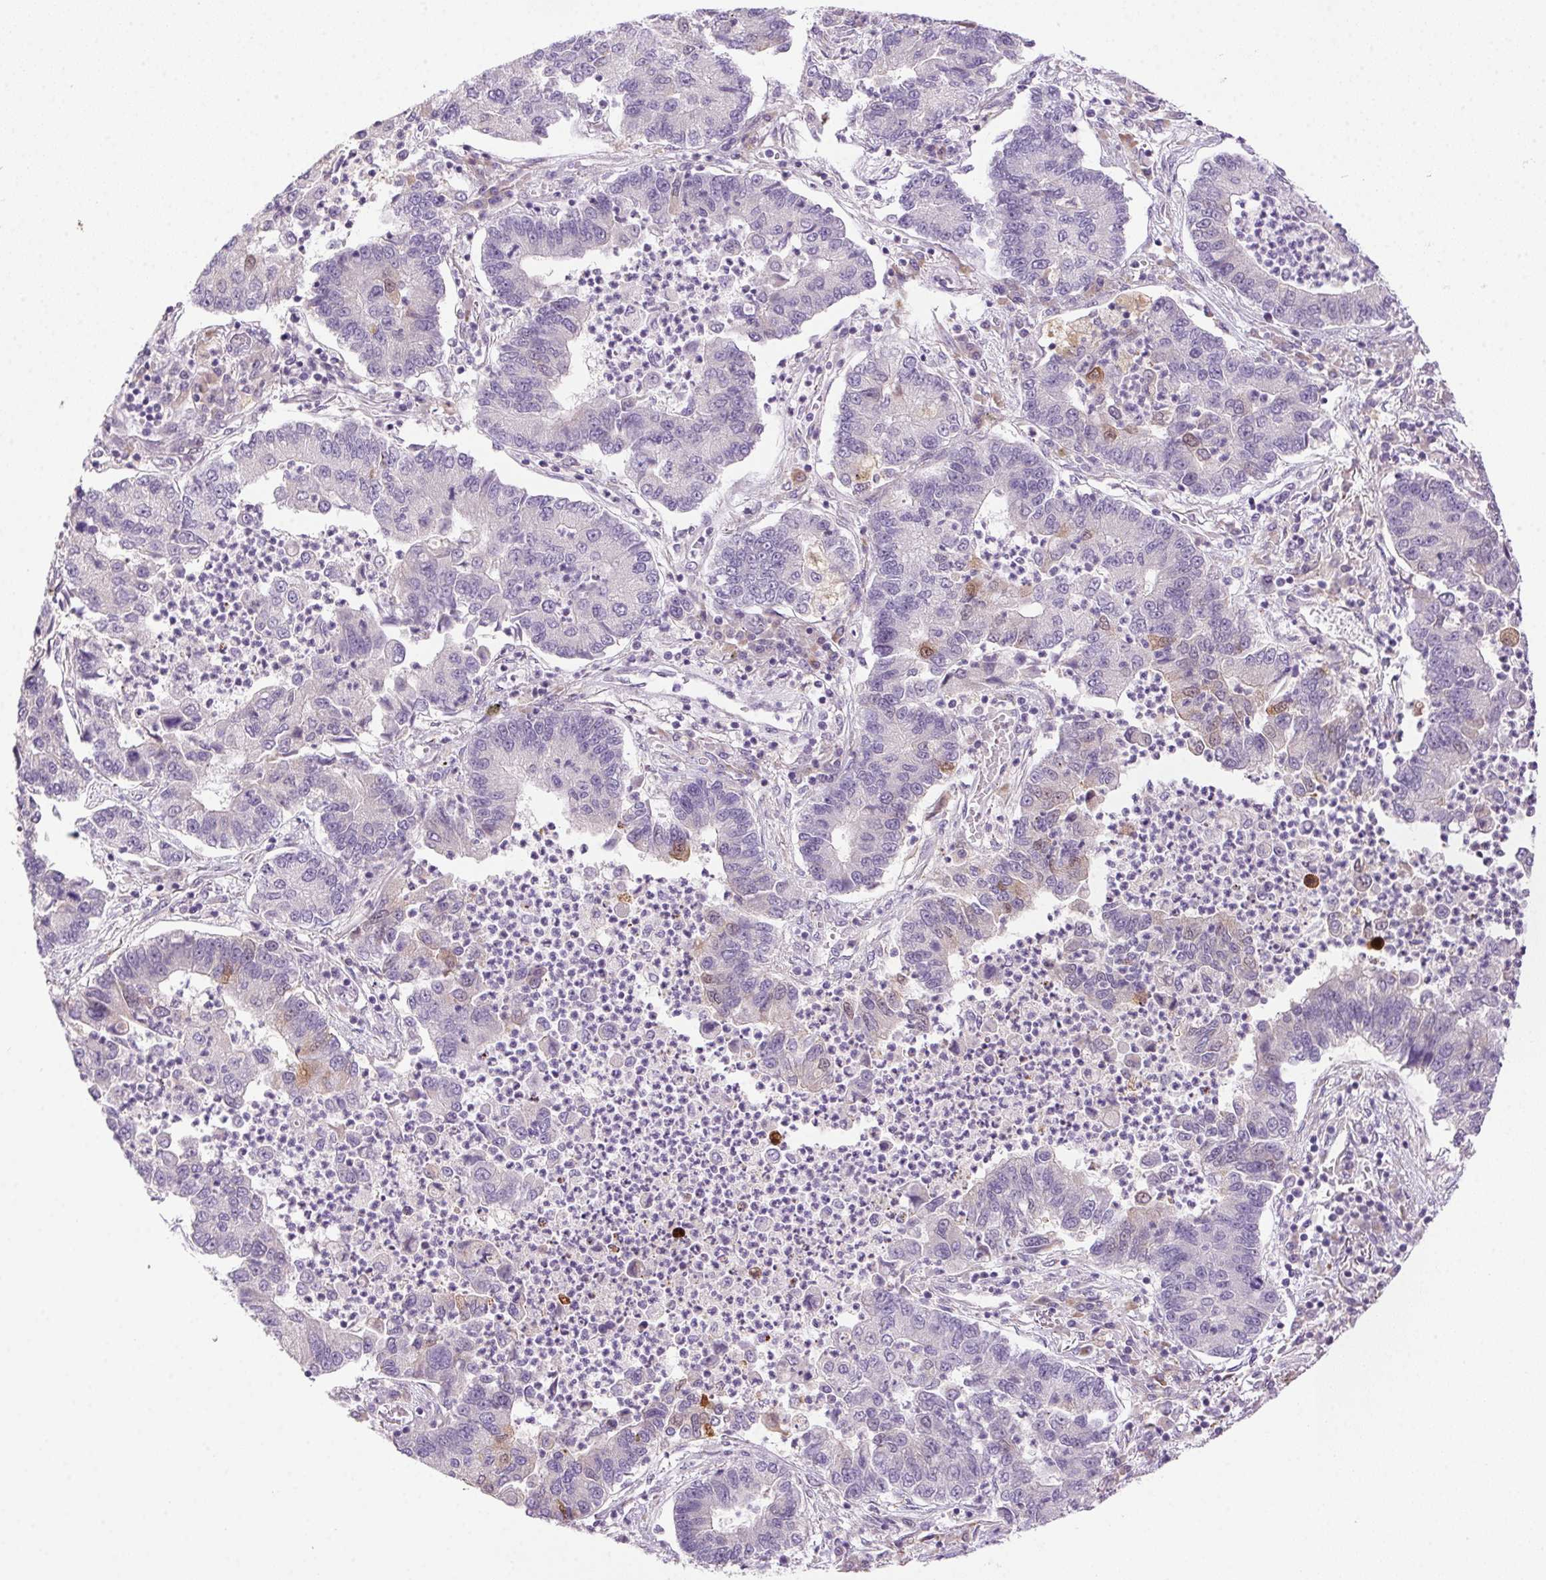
{"staining": {"intensity": "negative", "quantity": "none", "location": "none"}, "tissue": "lung cancer", "cell_type": "Tumor cells", "image_type": "cancer", "snomed": [{"axis": "morphology", "description": "Adenocarcinoma, NOS"}, {"axis": "topography", "description": "Lung"}], "caption": "Lung cancer was stained to show a protein in brown. There is no significant expression in tumor cells.", "gene": "LRRTM1", "patient": {"sex": "female", "age": 57}}